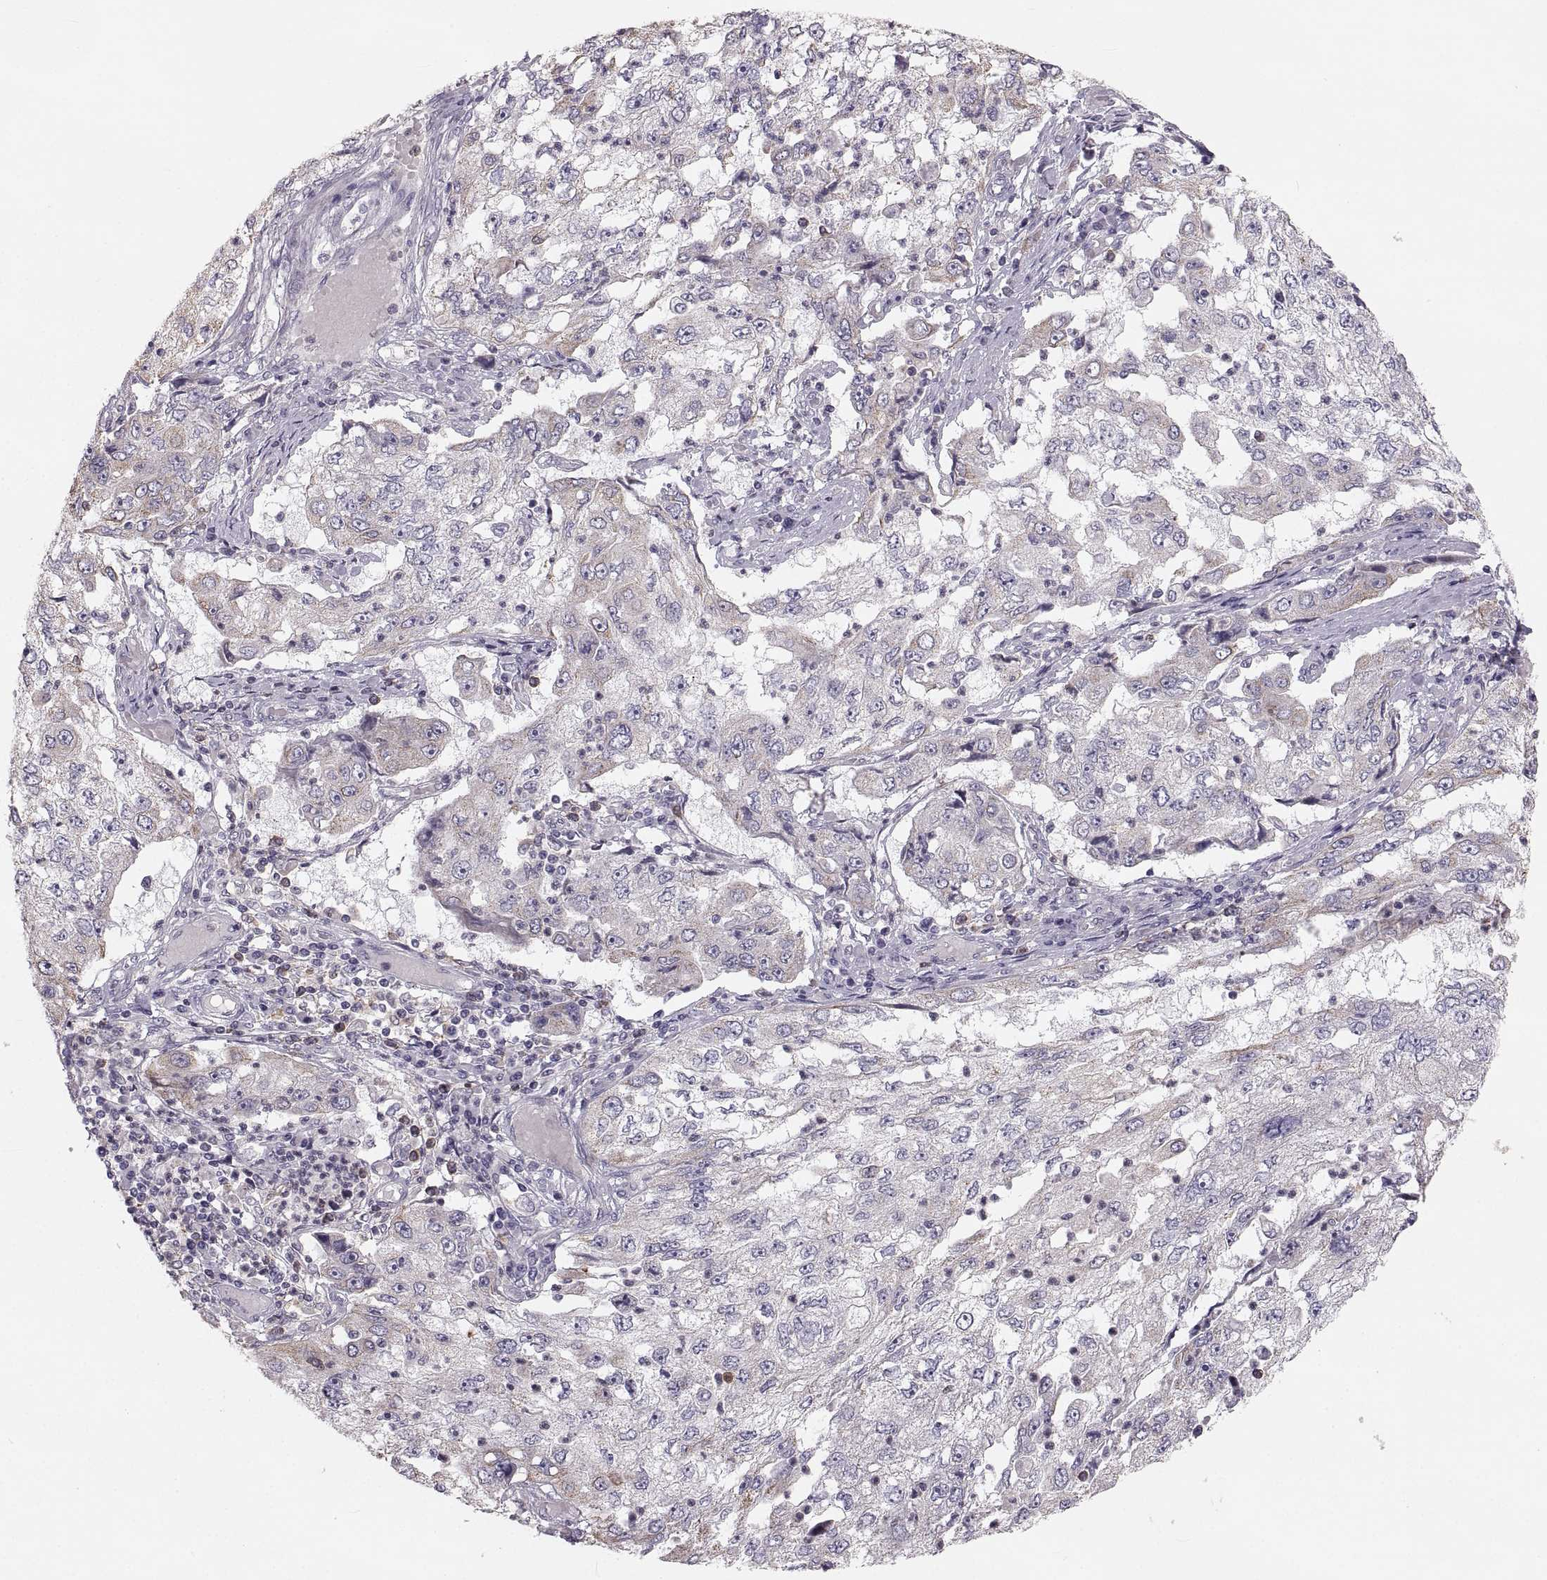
{"staining": {"intensity": "negative", "quantity": "none", "location": "none"}, "tissue": "cervical cancer", "cell_type": "Tumor cells", "image_type": "cancer", "snomed": [{"axis": "morphology", "description": "Squamous cell carcinoma, NOS"}, {"axis": "topography", "description": "Cervix"}], "caption": "Human squamous cell carcinoma (cervical) stained for a protein using immunohistochemistry (IHC) exhibits no positivity in tumor cells.", "gene": "RUNDC3A", "patient": {"sex": "female", "age": 36}}